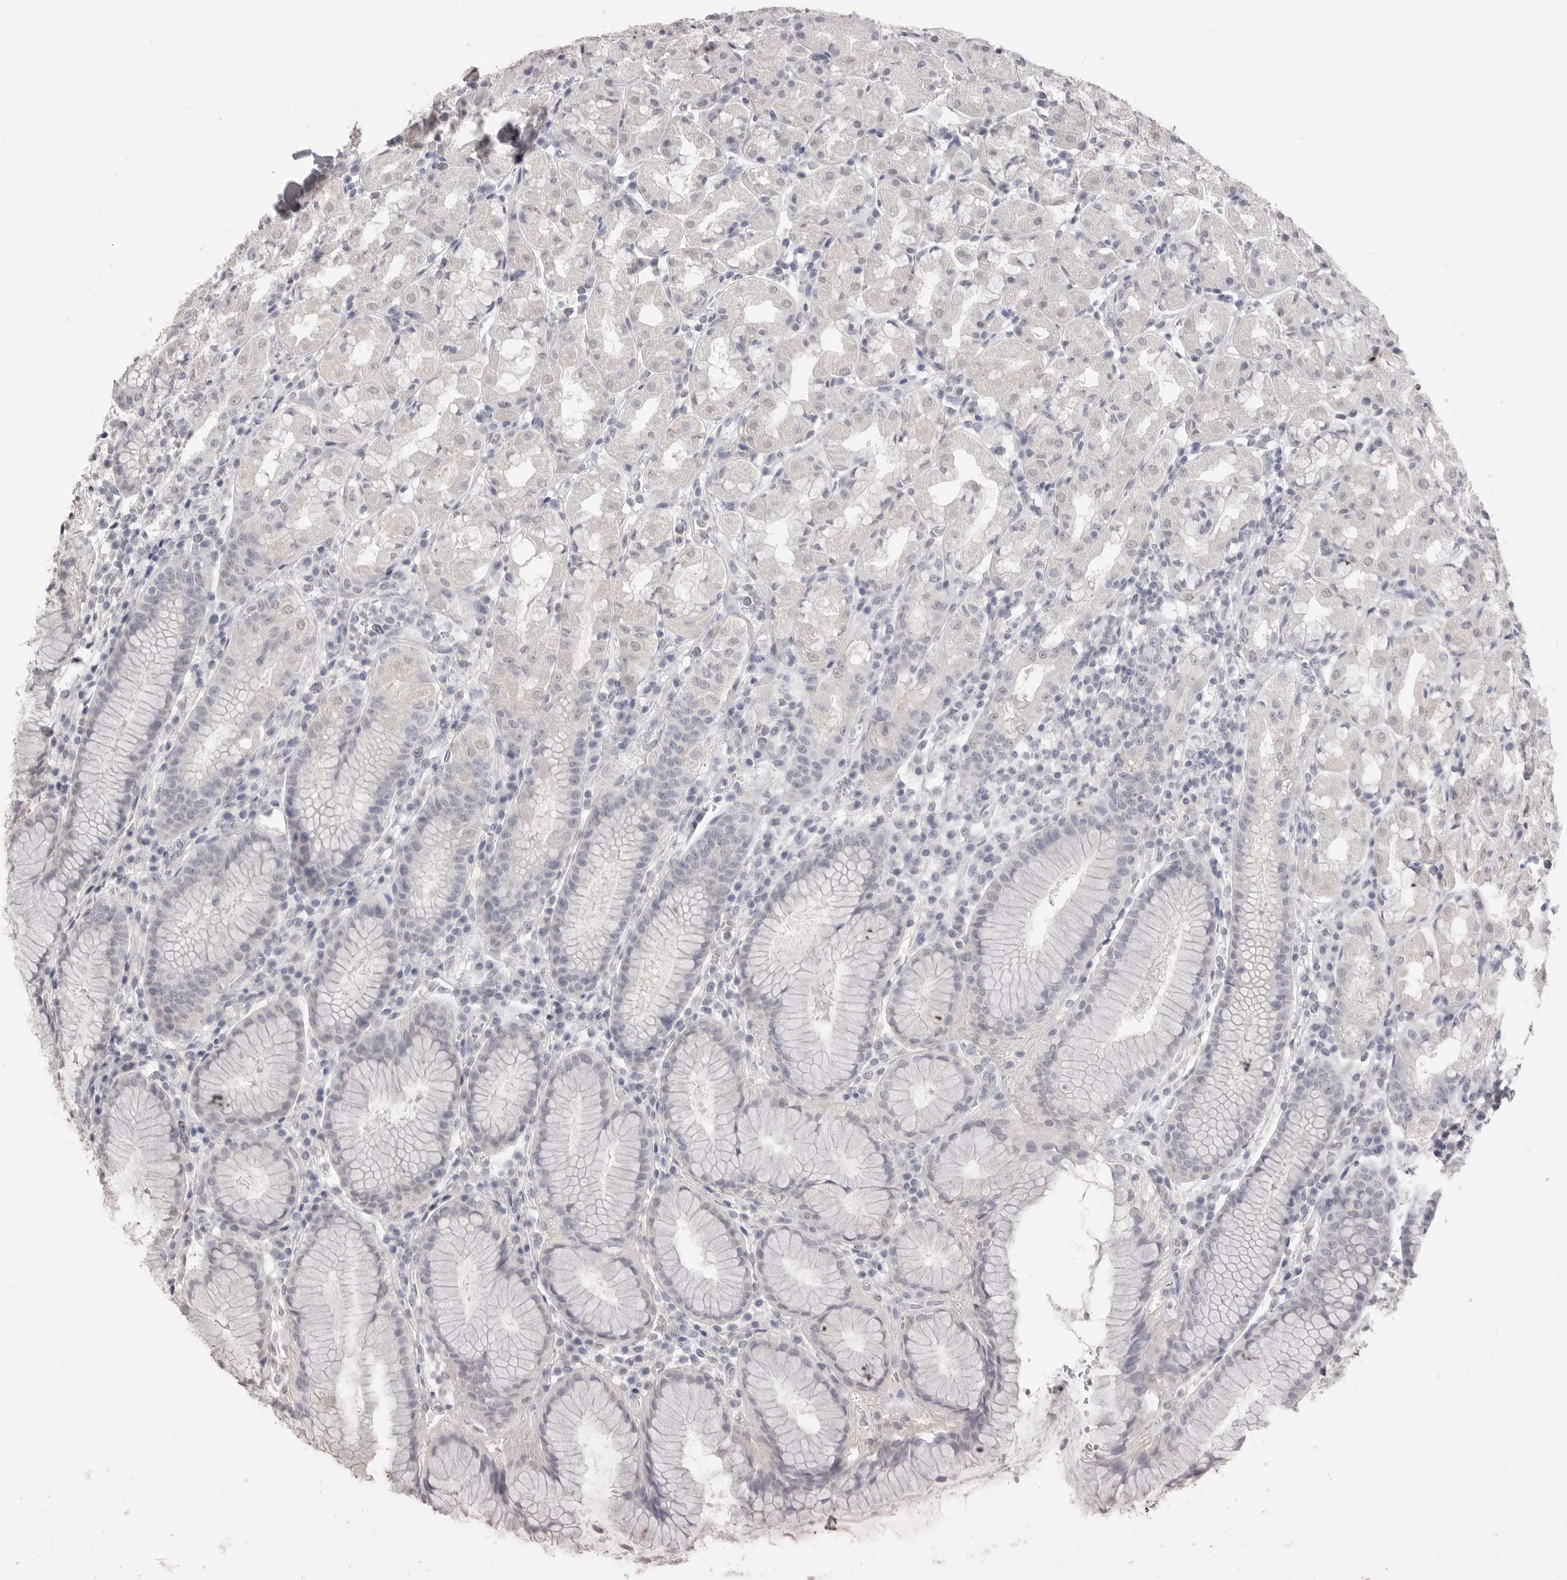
{"staining": {"intensity": "weak", "quantity": "<25%", "location": "nuclear"}, "tissue": "stomach", "cell_type": "Glandular cells", "image_type": "normal", "snomed": [{"axis": "morphology", "description": "Normal tissue, NOS"}, {"axis": "topography", "description": "Stomach, lower"}], "caption": "This photomicrograph is of unremarkable stomach stained with immunohistochemistry (IHC) to label a protein in brown with the nuclei are counter-stained blue. There is no expression in glandular cells.", "gene": "ICAM5", "patient": {"sex": "female", "age": 56}}